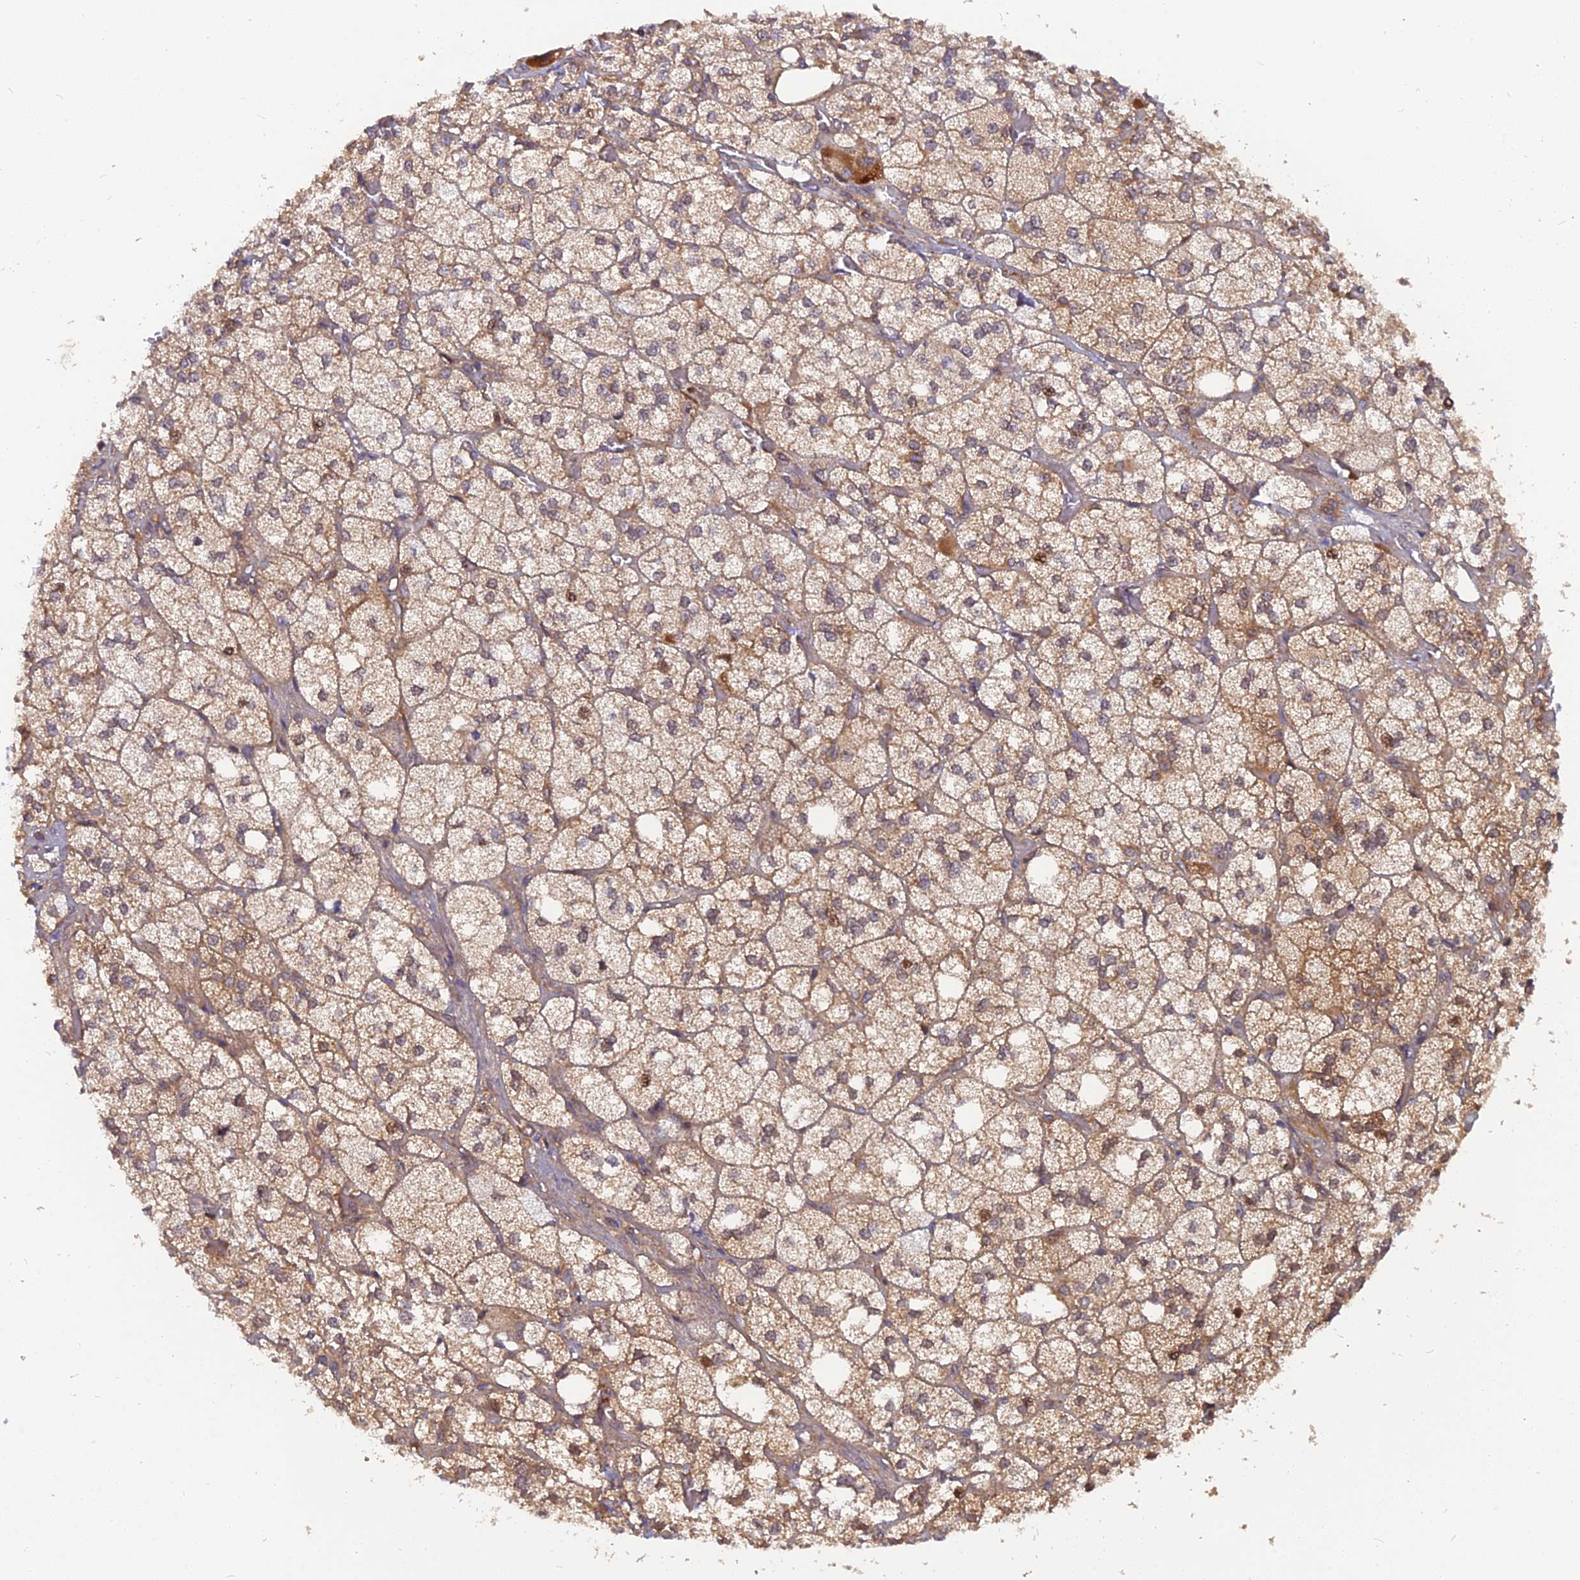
{"staining": {"intensity": "strong", "quantity": ">75%", "location": "cytoplasmic/membranous,nuclear"}, "tissue": "adrenal gland", "cell_type": "Glandular cells", "image_type": "normal", "snomed": [{"axis": "morphology", "description": "Normal tissue, NOS"}, {"axis": "topography", "description": "Adrenal gland"}], "caption": "A brown stain shows strong cytoplasmic/membranous,nuclear expression of a protein in glandular cells of normal adrenal gland.", "gene": "ARL2BP", "patient": {"sex": "male", "age": 61}}